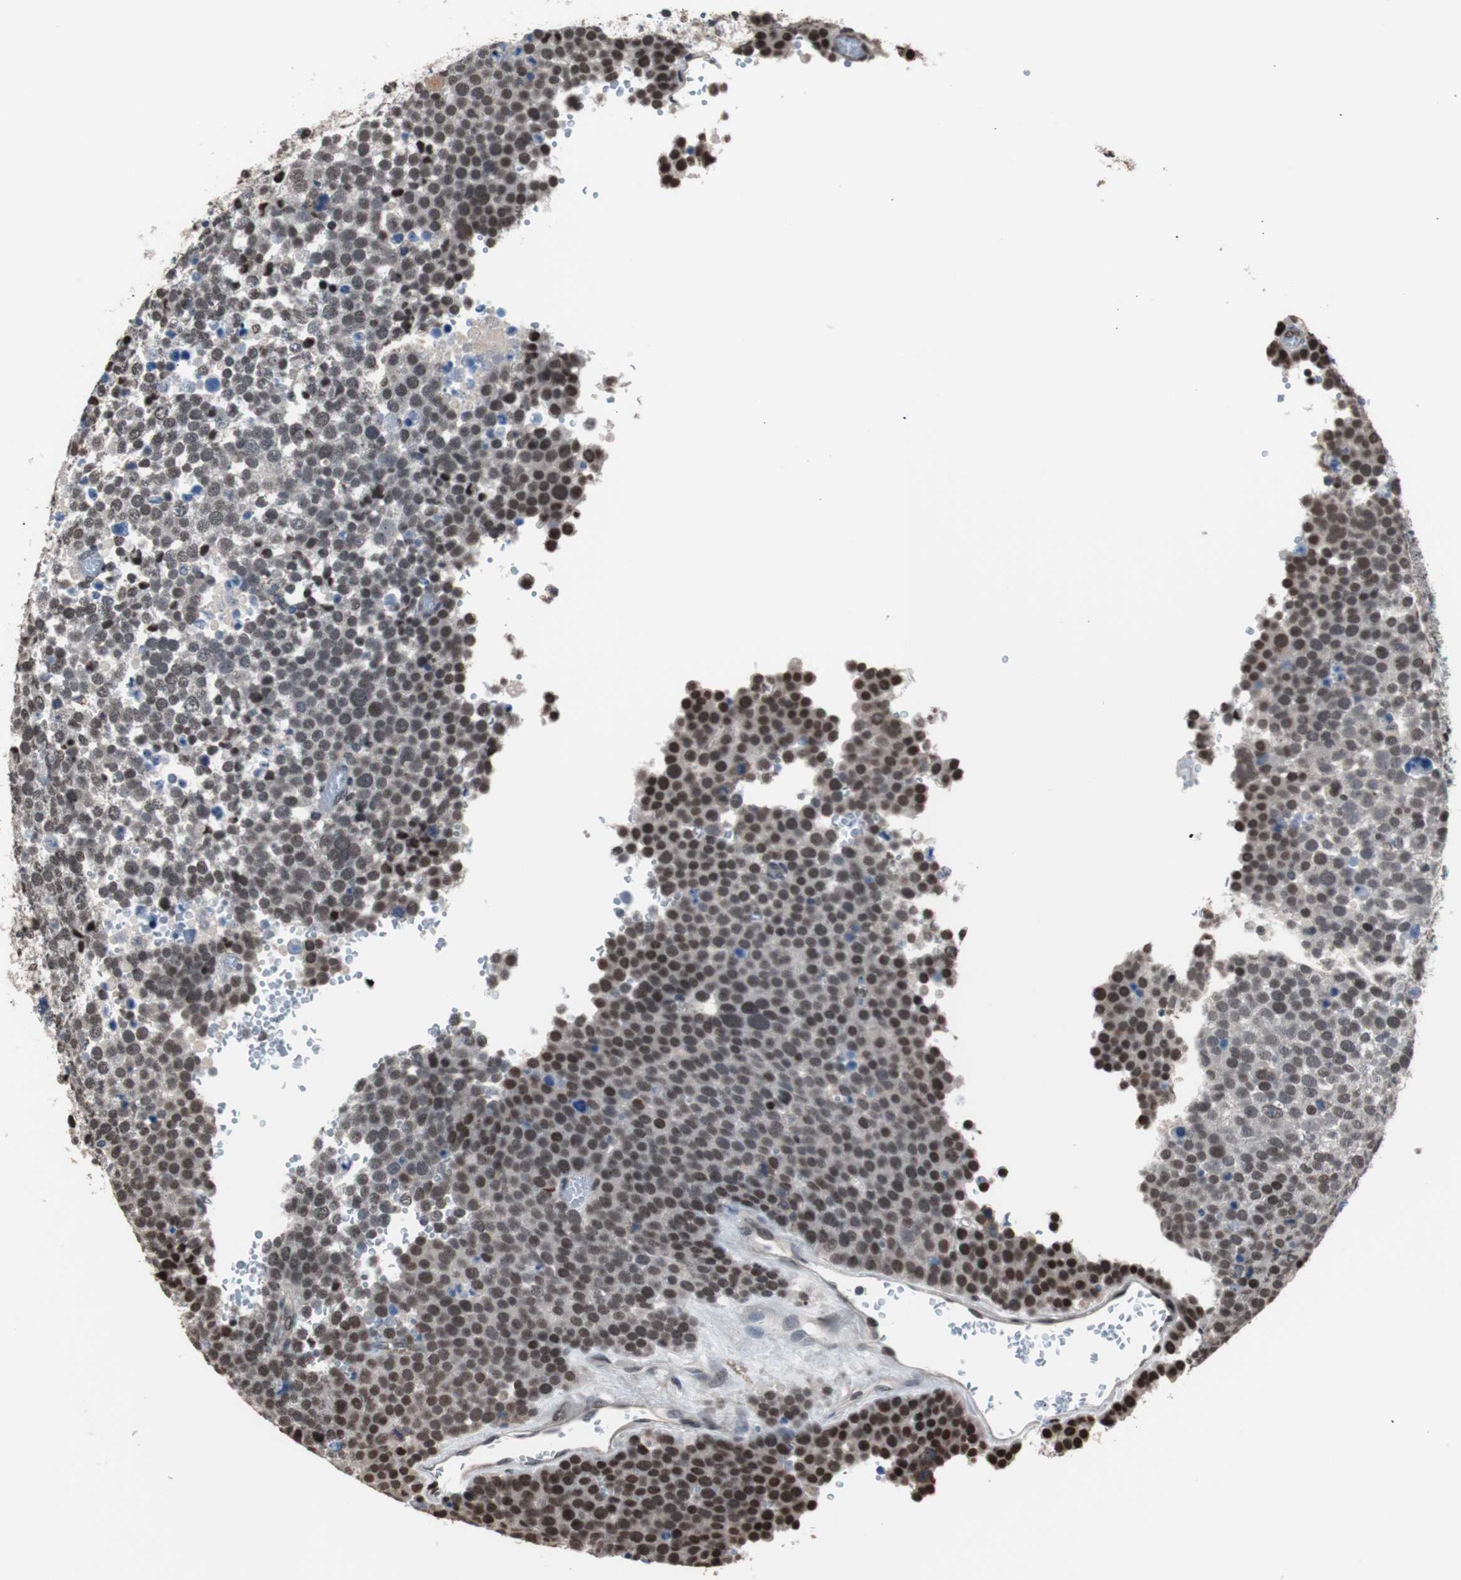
{"staining": {"intensity": "moderate", "quantity": ">75%", "location": "nuclear"}, "tissue": "testis cancer", "cell_type": "Tumor cells", "image_type": "cancer", "snomed": [{"axis": "morphology", "description": "Seminoma, NOS"}, {"axis": "topography", "description": "Testis"}], "caption": "Protein expression analysis of testis cancer (seminoma) shows moderate nuclear positivity in about >75% of tumor cells.", "gene": "POGZ", "patient": {"sex": "male", "age": 71}}